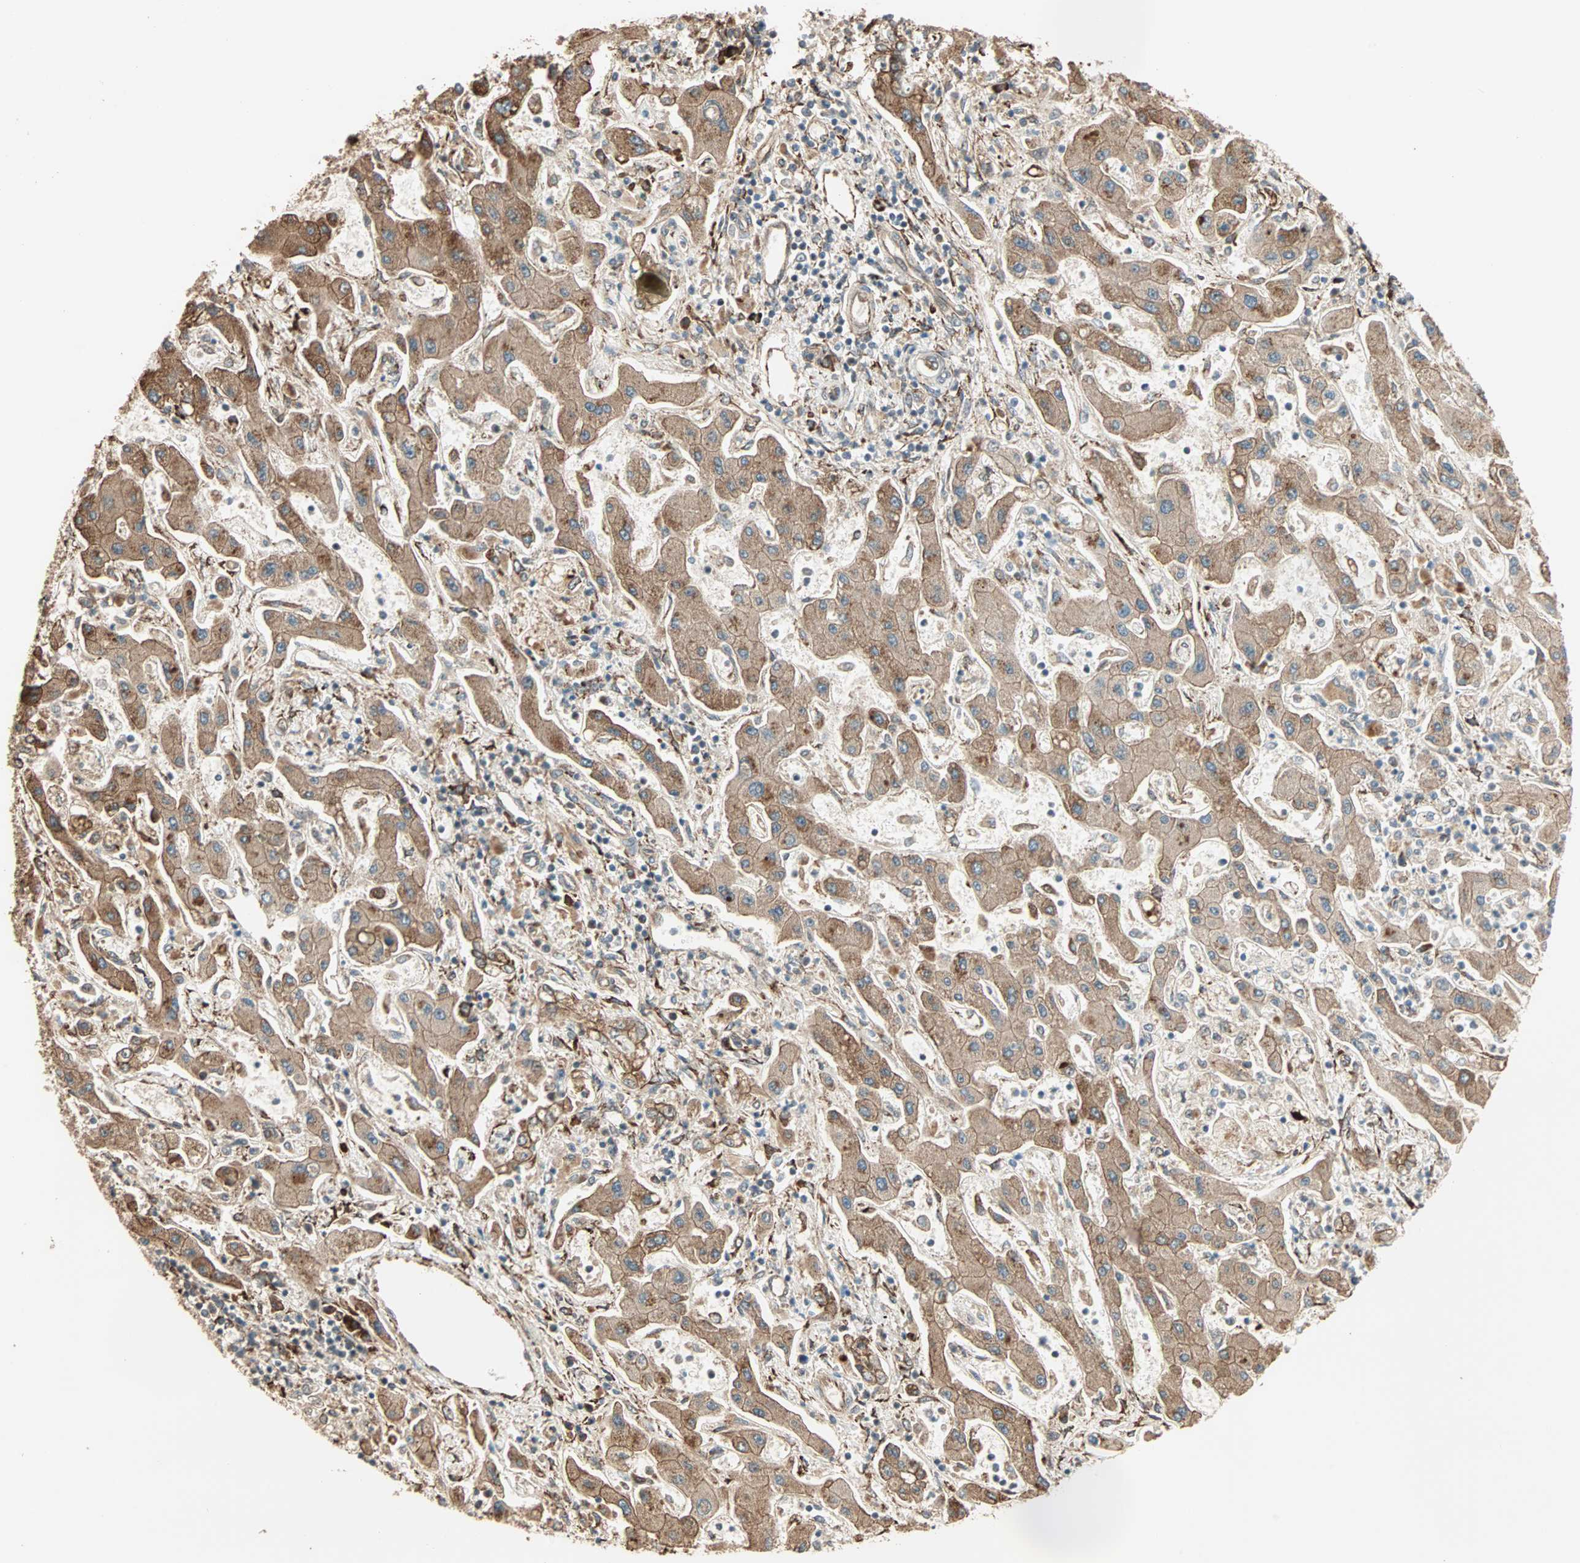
{"staining": {"intensity": "moderate", "quantity": ">75%", "location": "cytoplasmic/membranous"}, "tissue": "liver cancer", "cell_type": "Tumor cells", "image_type": "cancer", "snomed": [{"axis": "morphology", "description": "Cholangiocarcinoma"}, {"axis": "topography", "description": "Liver"}], "caption": "IHC (DAB) staining of liver cancer (cholangiocarcinoma) shows moderate cytoplasmic/membranous protein staining in about >75% of tumor cells.", "gene": "P4HA1", "patient": {"sex": "male", "age": 50}}